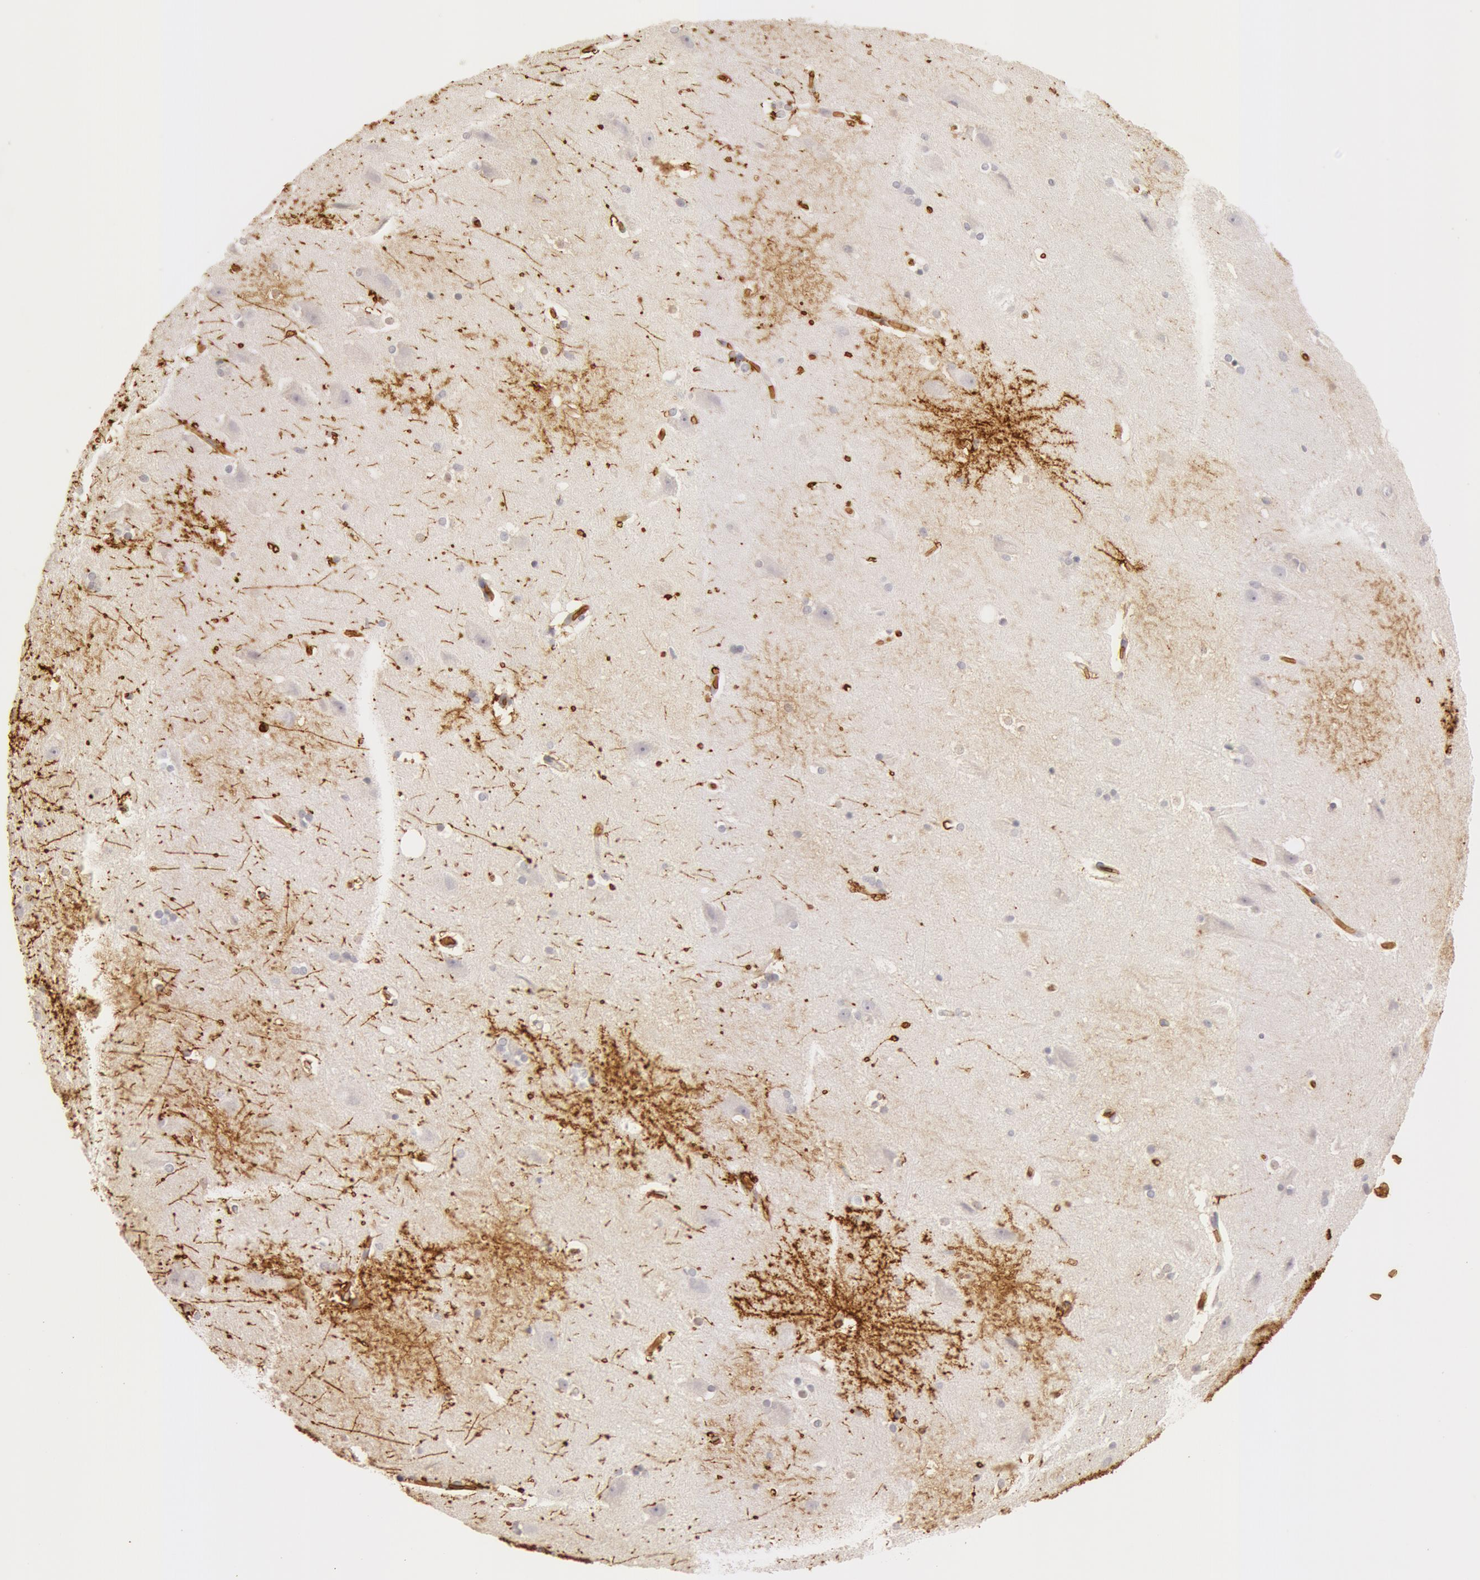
{"staining": {"intensity": "negative", "quantity": "none", "location": "none"}, "tissue": "hippocampus", "cell_type": "Glial cells", "image_type": "normal", "snomed": [{"axis": "morphology", "description": "Normal tissue, NOS"}, {"axis": "topography", "description": "Hippocampus"}], "caption": "This is an immunohistochemistry histopathology image of normal human hippocampus. There is no expression in glial cells.", "gene": "AQP1", "patient": {"sex": "female", "age": 19}}